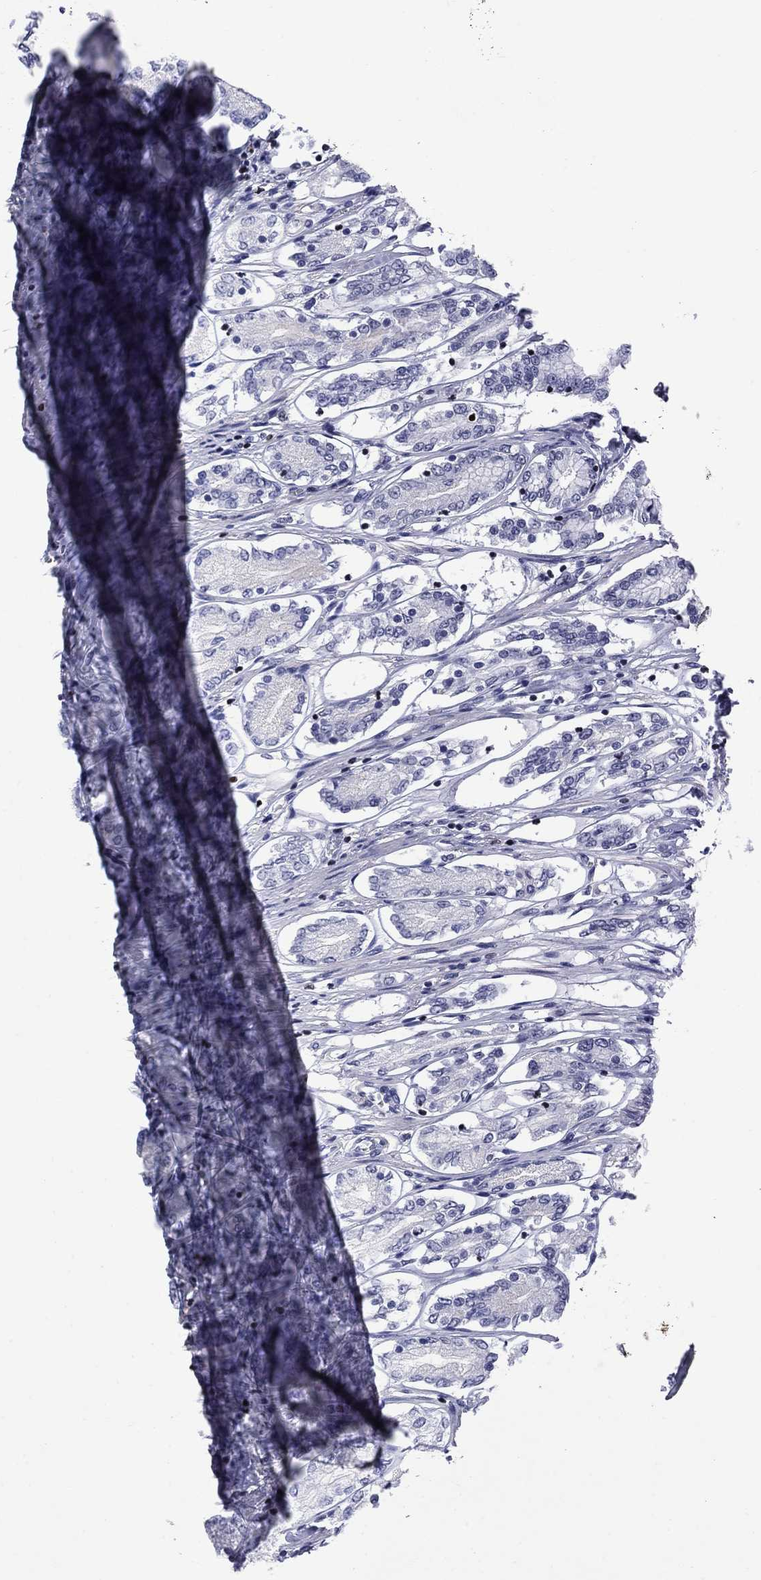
{"staining": {"intensity": "negative", "quantity": "none", "location": "none"}, "tissue": "stomach", "cell_type": "Glandular cells", "image_type": "normal", "snomed": [{"axis": "morphology", "description": "Normal tissue, NOS"}, {"axis": "topography", "description": "Stomach"}], "caption": "Immunohistochemical staining of benign stomach displays no significant expression in glandular cells.", "gene": "IKZF3", "patient": {"sex": "female", "age": 65}}